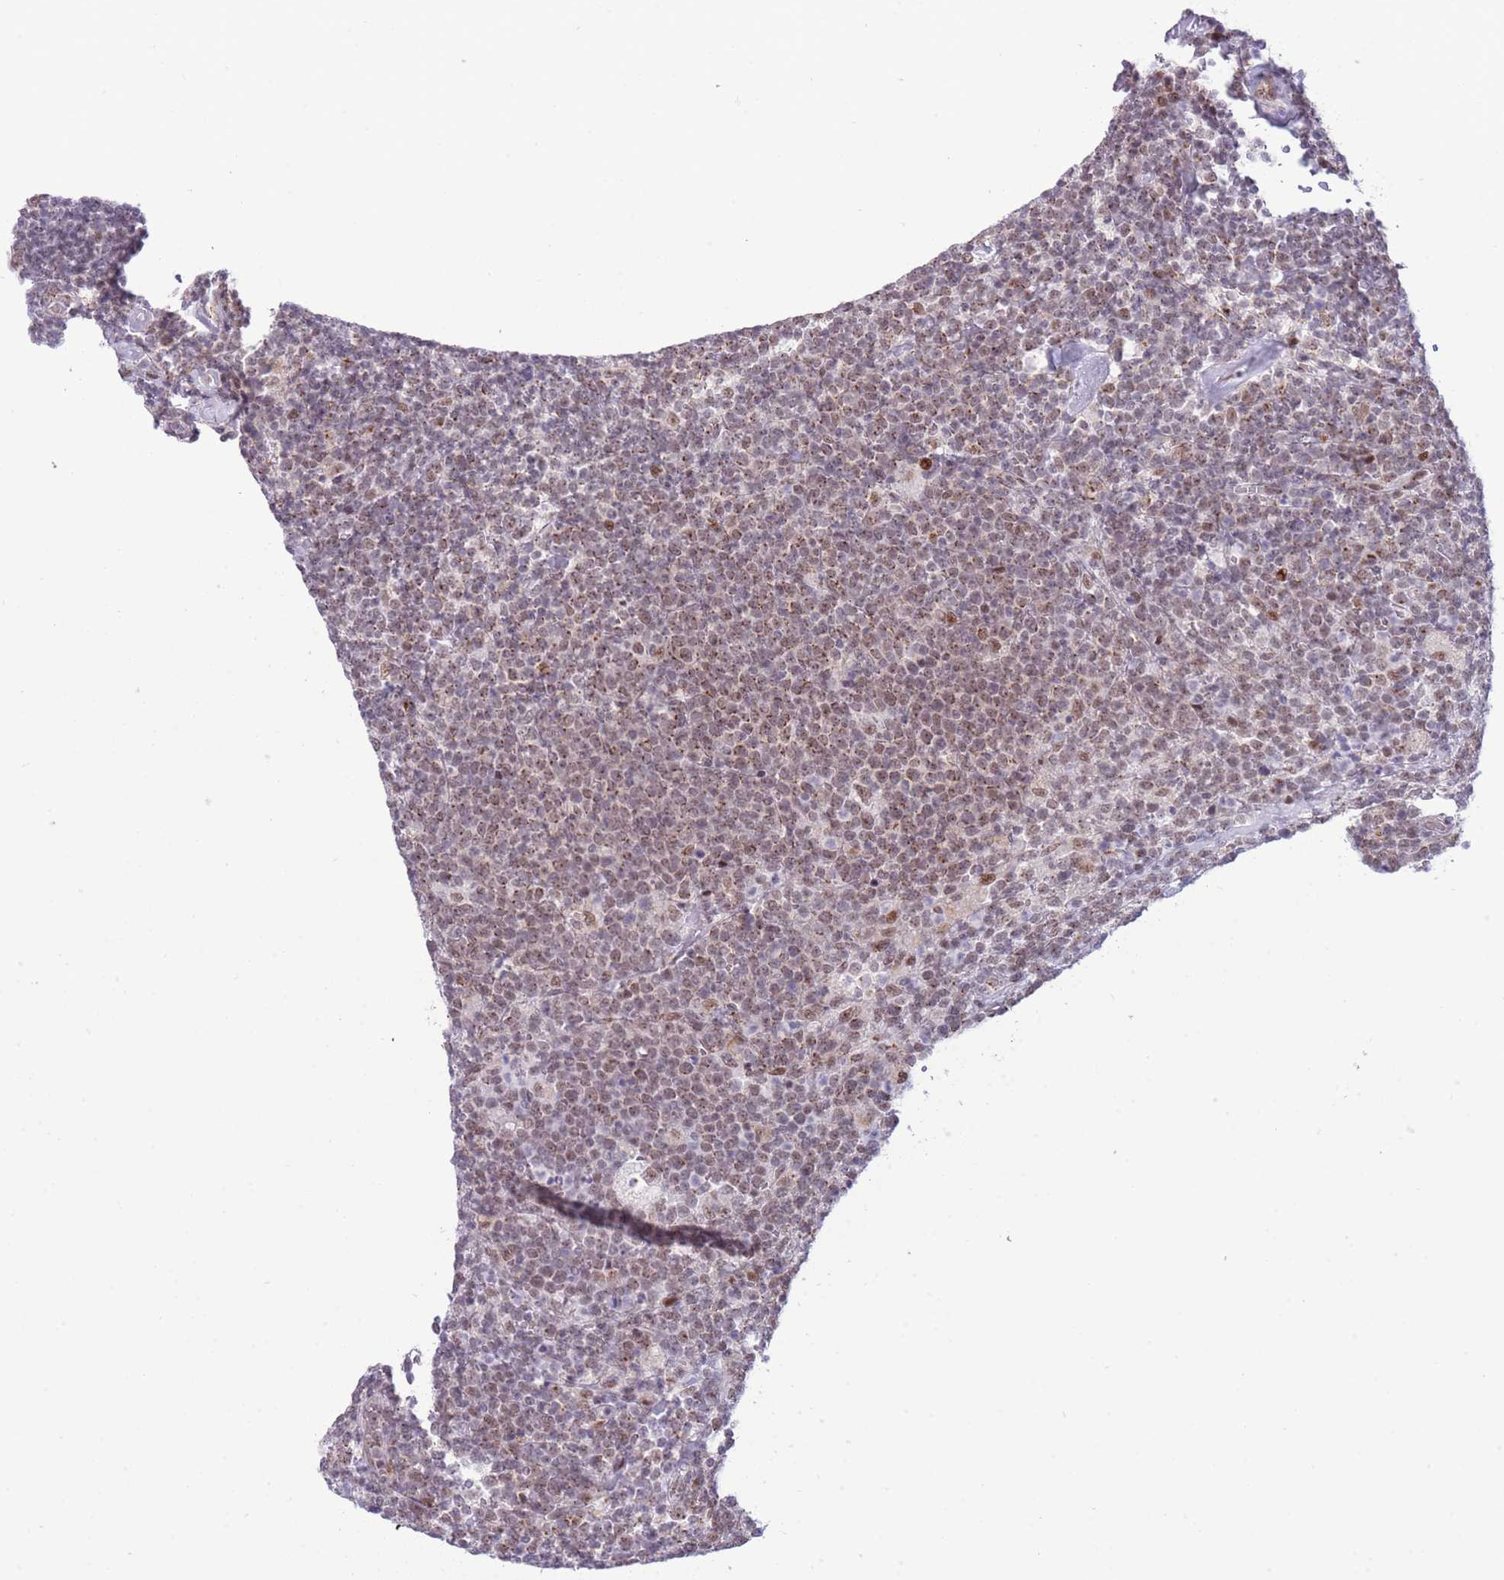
{"staining": {"intensity": "moderate", "quantity": ">75%", "location": "cytoplasmic/membranous,nuclear"}, "tissue": "lymphoma", "cell_type": "Tumor cells", "image_type": "cancer", "snomed": [{"axis": "morphology", "description": "Malignant lymphoma, non-Hodgkin's type, High grade"}, {"axis": "topography", "description": "Lymph node"}], "caption": "Human malignant lymphoma, non-Hodgkin's type (high-grade) stained with a protein marker displays moderate staining in tumor cells.", "gene": "INO80C", "patient": {"sex": "male", "age": 61}}